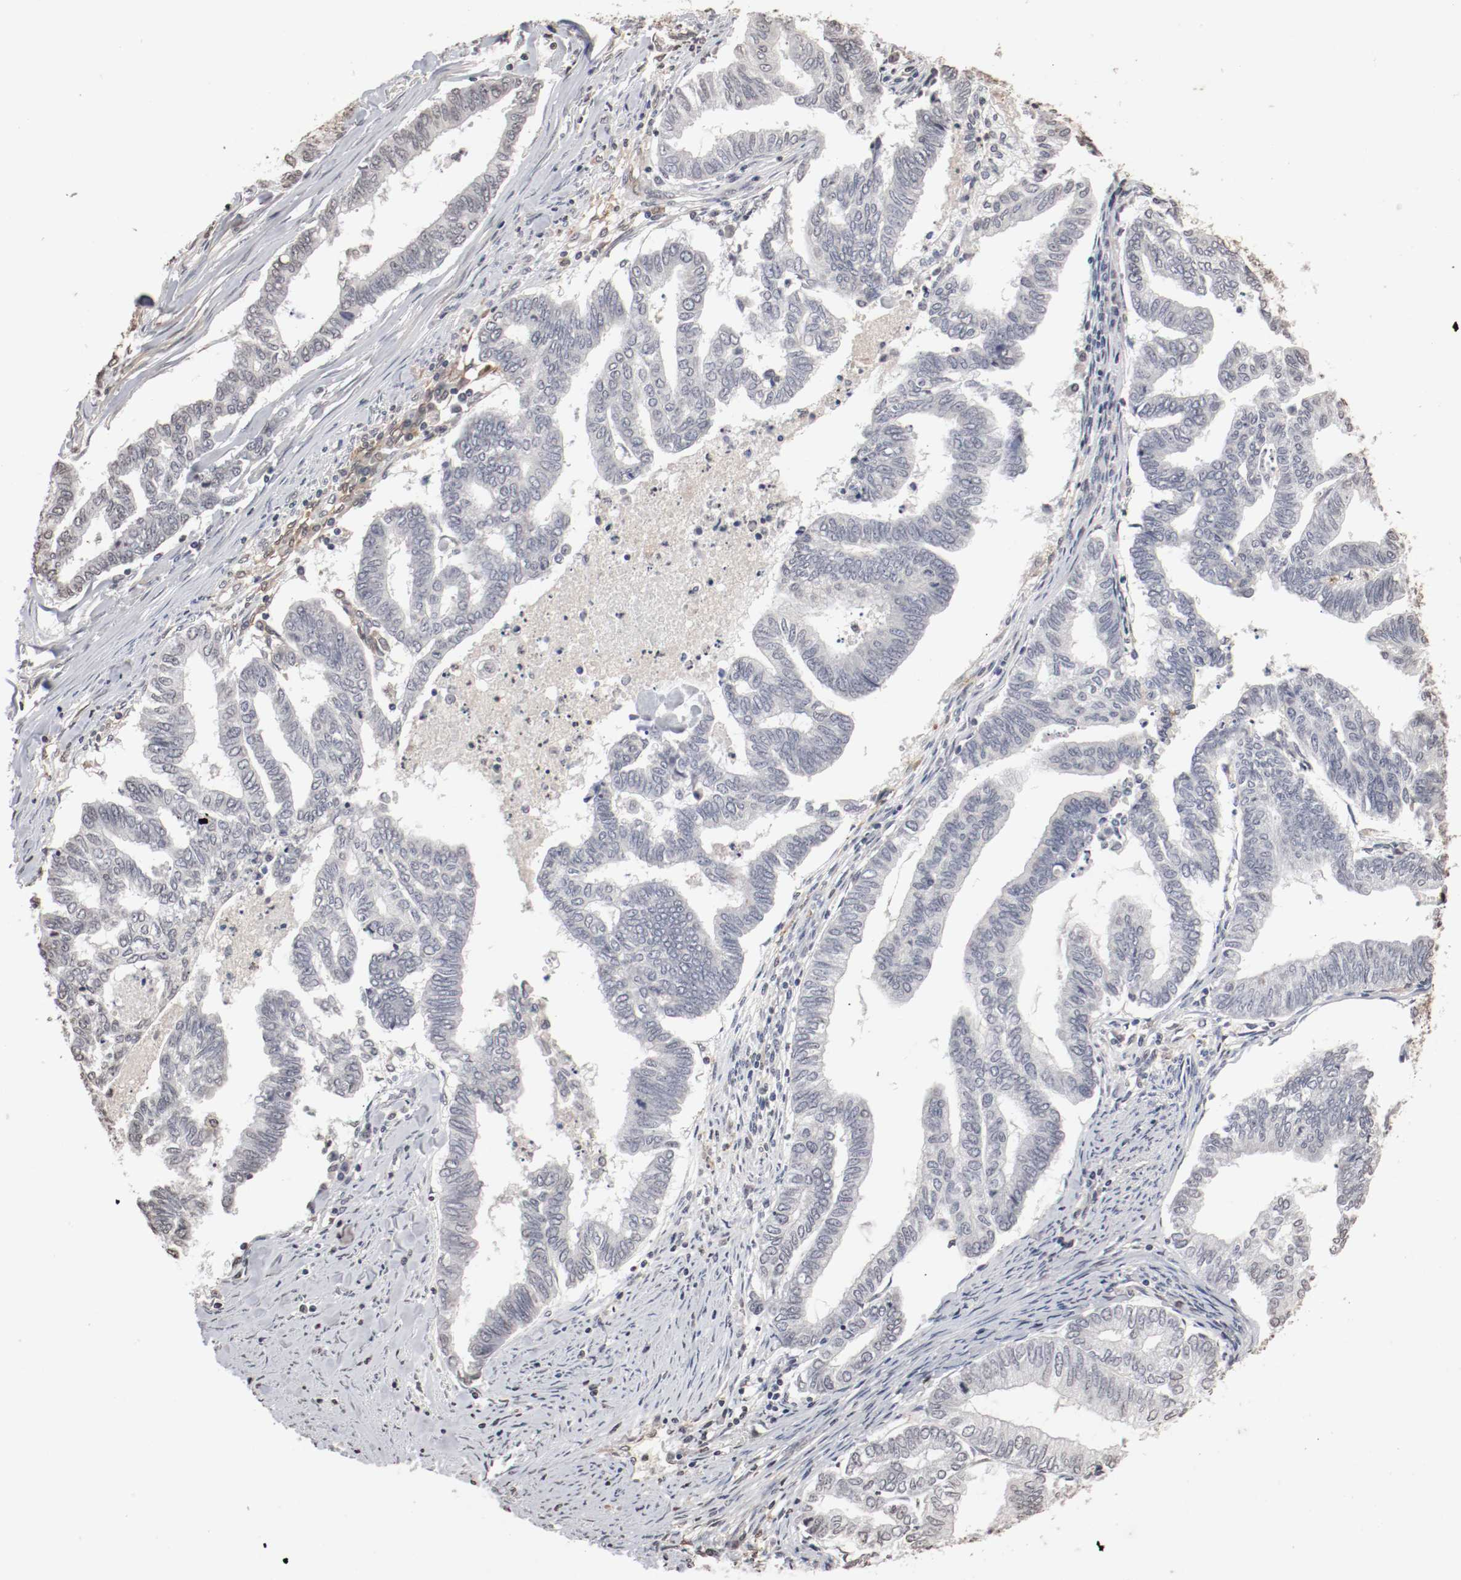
{"staining": {"intensity": "negative", "quantity": "none", "location": "none"}, "tissue": "endometrial cancer", "cell_type": "Tumor cells", "image_type": "cancer", "snomed": [{"axis": "morphology", "description": "Adenocarcinoma, NOS"}, {"axis": "topography", "description": "Endometrium"}], "caption": "IHC of human endometrial adenocarcinoma reveals no expression in tumor cells.", "gene": "WASL", "patient": {"sex": "female", "age": 79}}